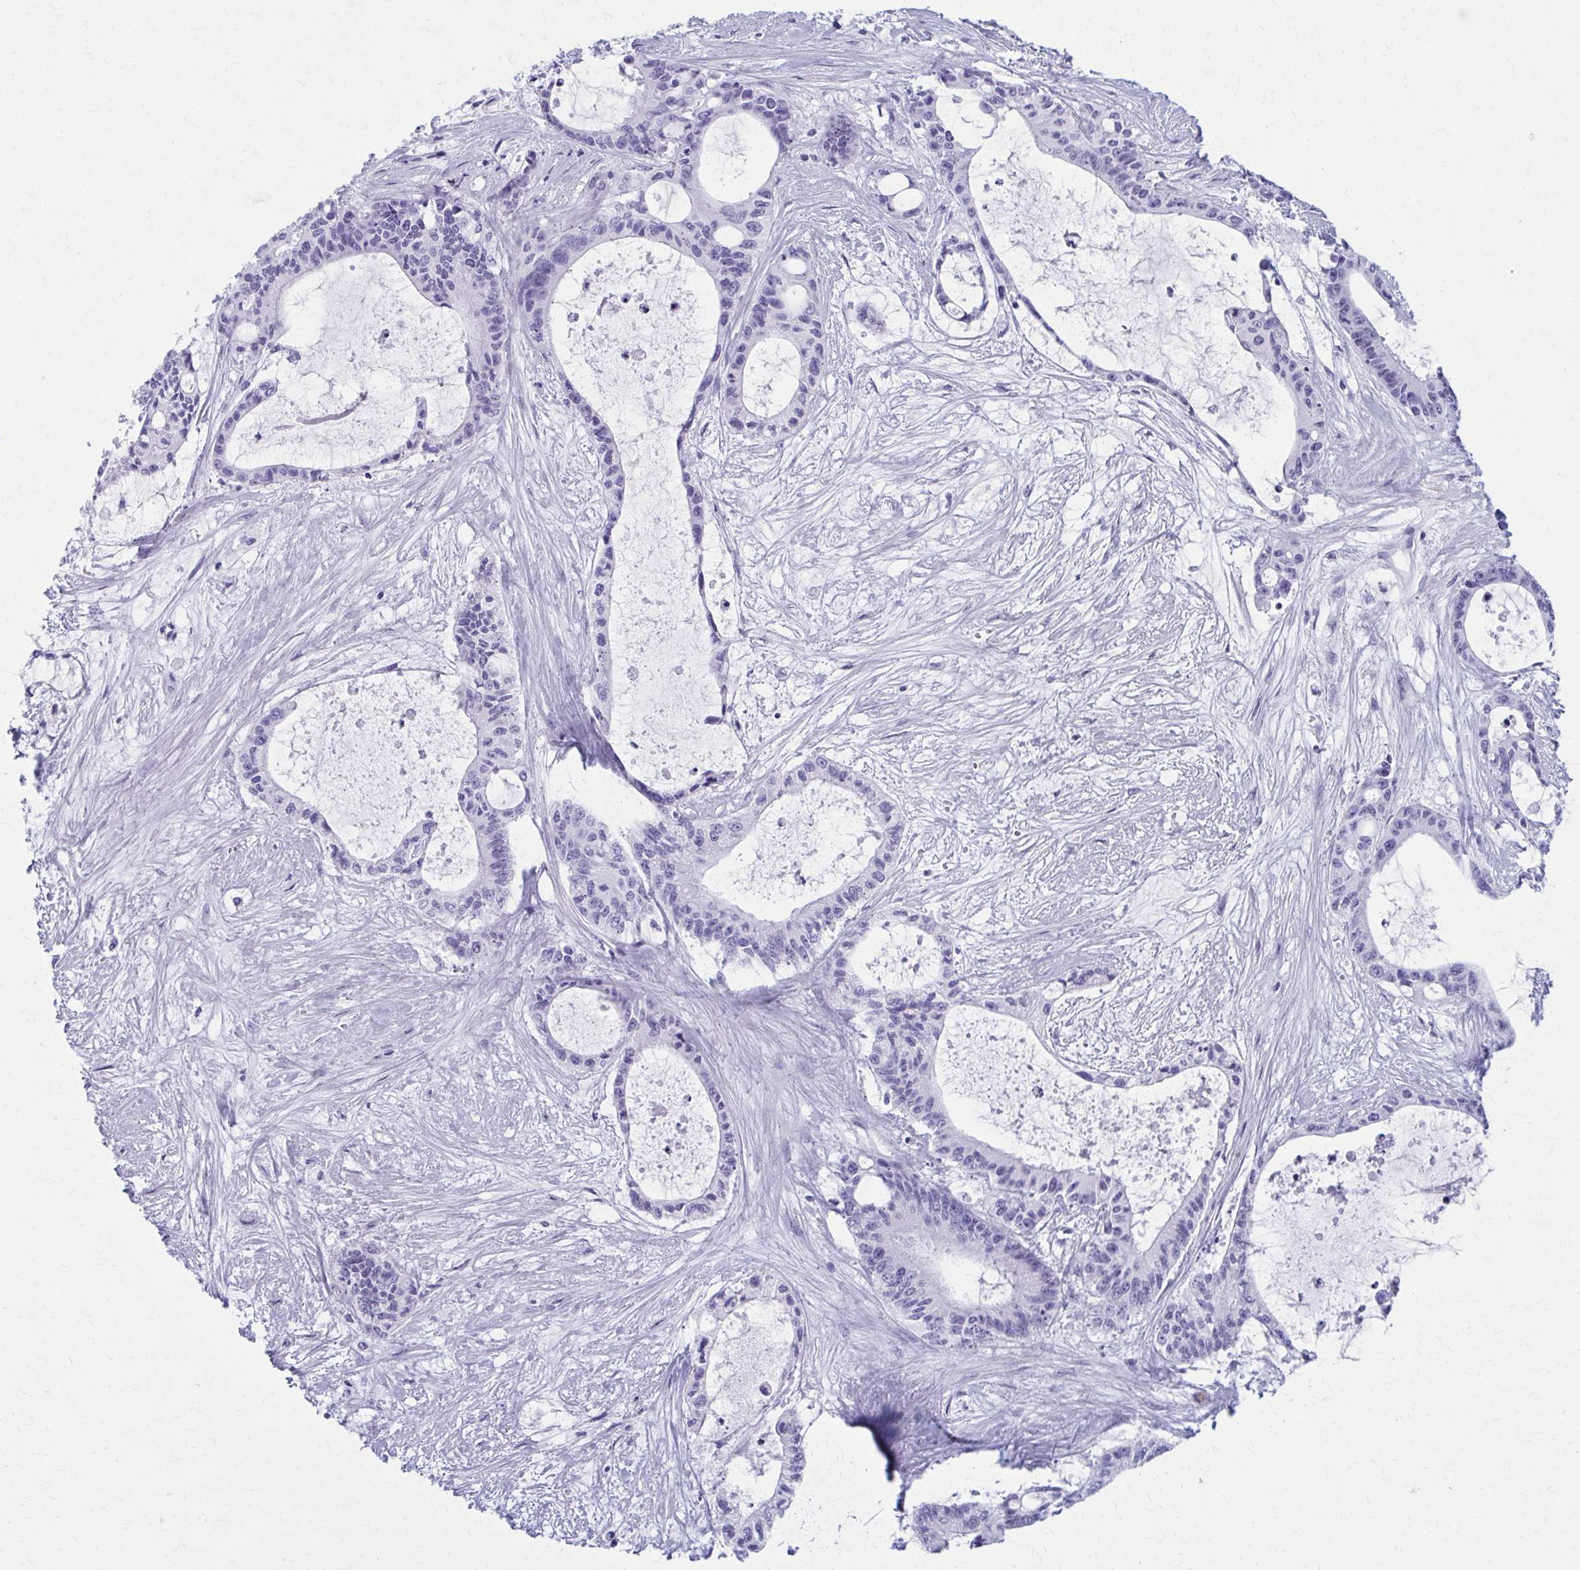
{"staining": {"intensity": "negative", "quantity": "none", "location": "none"}, "tissue": "liver cancer", "cell_type": "Tumor cells", "image_type": "cancer", "snomed": [{"axis": "morphology", "description": "Normal tissue, NOS"}, {"axis": "morphology", "description": "Cholangiocarcinoma"}, {"axis": "topography", "description": "Liver"}, {"axis": "topography", "description": "Peripheral nerve tissue"}], "caption": "High power microscopy image of an immunohistochemistry micrograph of liver cholangiocarcinoma, revealing no significant expression in tumor cells. The staining is performed using DAB (3,3'-diaminobenzidine) brown chromogen with nuclei counter-stained in using hematoxylin.", "gene": "MPLKIP", "patient": {"sex": "female", "age": 73}}